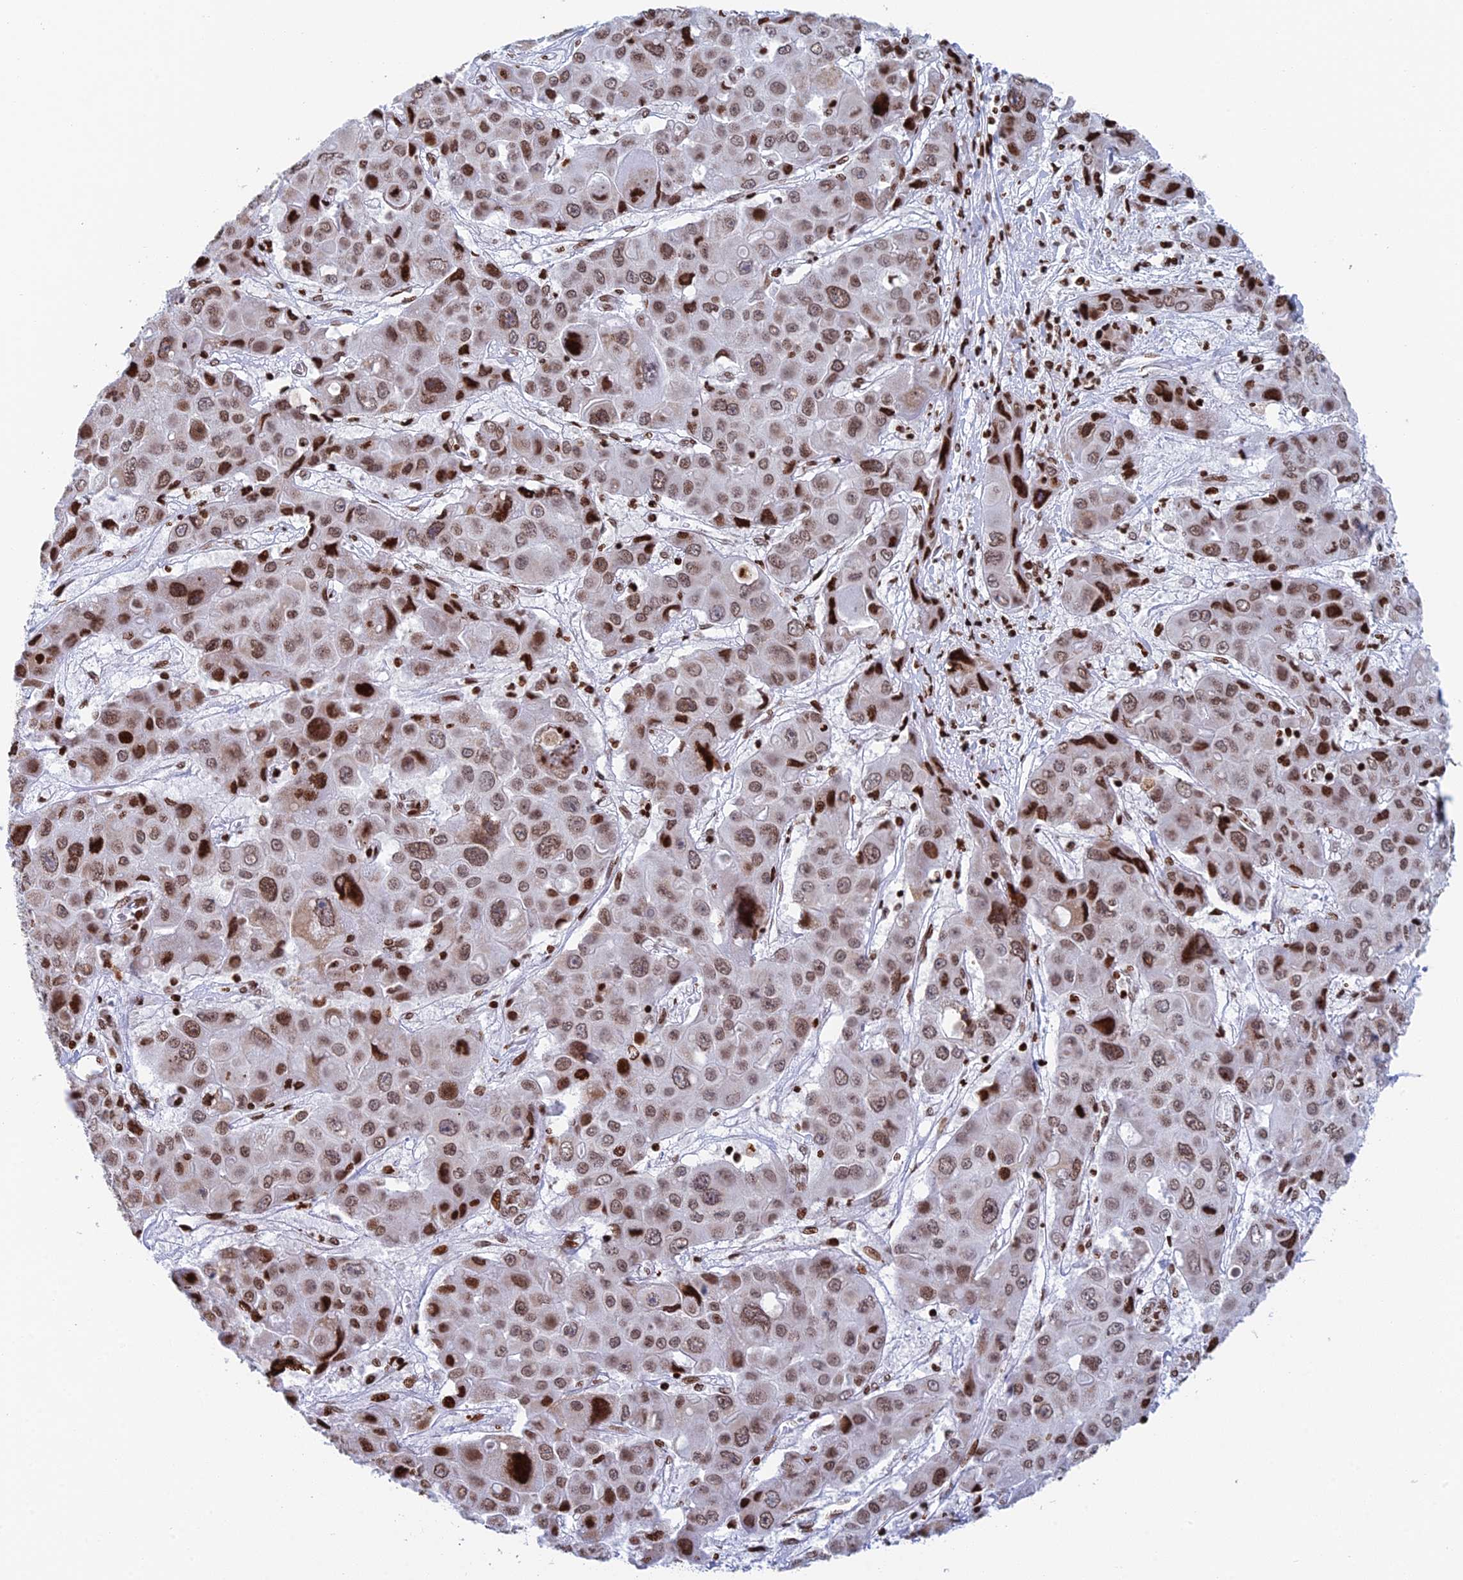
{"staining": {"intensity": "moderate", "quantity": ">75%", "location": "nuclear"}, "tissue": "liver cancer", "cell_type": "Tumor cells", "image_type": "cancer", "snomed": [{"axis": "morphology", "description": "Cholangiocarcinoma"}, {"axis": "topography", "description": "Liver"}], "caption": "Immunohistochemical staining of human liver cancer (cholangiocarcinoma) demonstrates moderate nuclear protein staining in approximately >75% of tumor cells. Immunohistochemistry (ihc) stains the protein in brown and the nuclei are stained blue.", "gene": "RPAP1", "patient": {"sex": "male", "age": 67}}